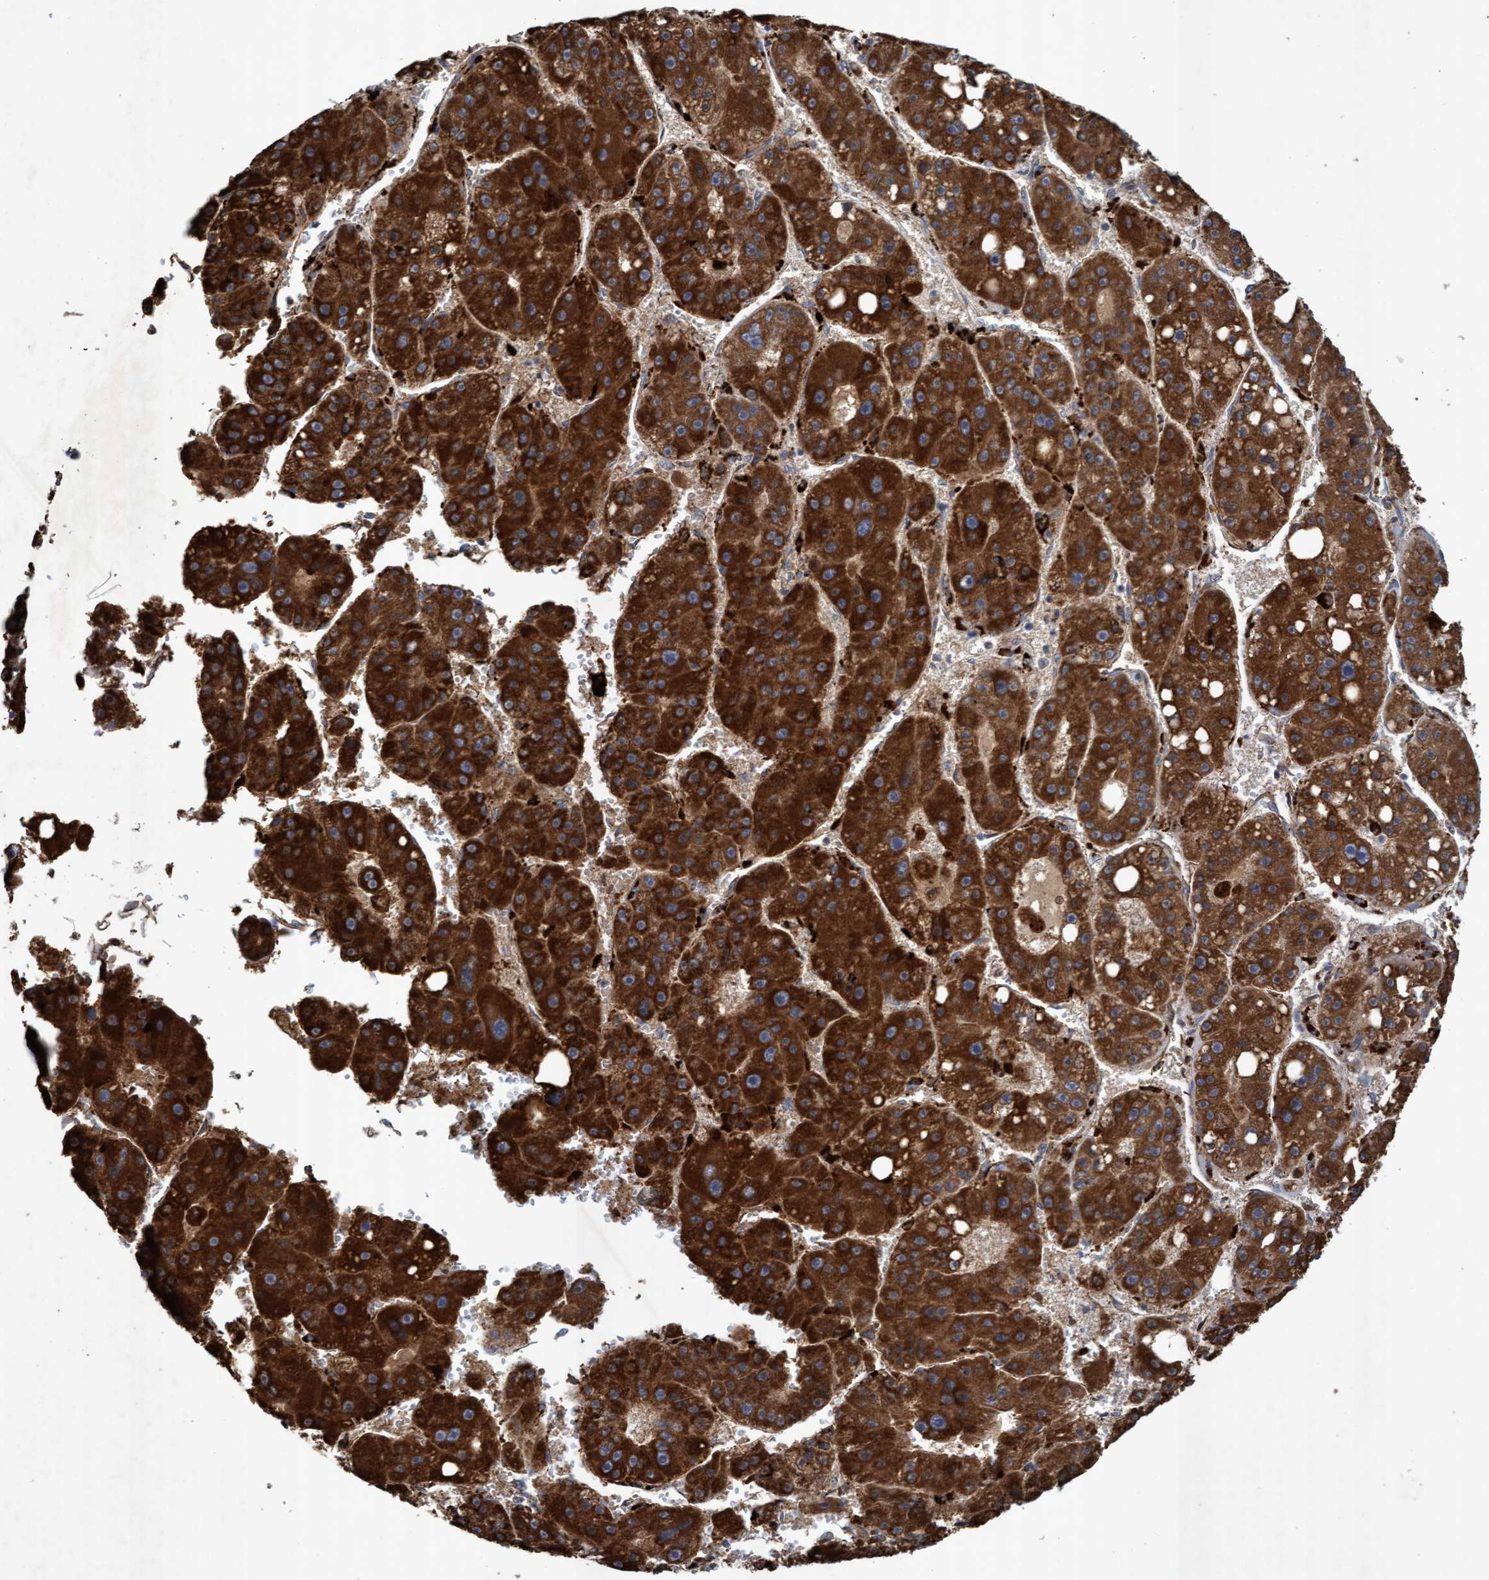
{"staining": {"intensity": "strong", "quantity": ">75%", "location": "cytoplasmic/membranous"}, "tissue": "liver cancer", "cell_type": "Tumor cells", "image_type": "cancer", "snomed": [{"axis": "morphology", "description": "Carcinoma, Hepatocellular, NOS"}, {"axis": "topography", "description": "Liver"}], "caption": "Immunohistochemistry image of liver cancer stained for a protein (brown), which displays high levels of strong cytoplasmic/membranous positivity in about >75% of tumor cells.", "gene": "ATPAF2", "patient": {"sex": "female", "age": 61}}